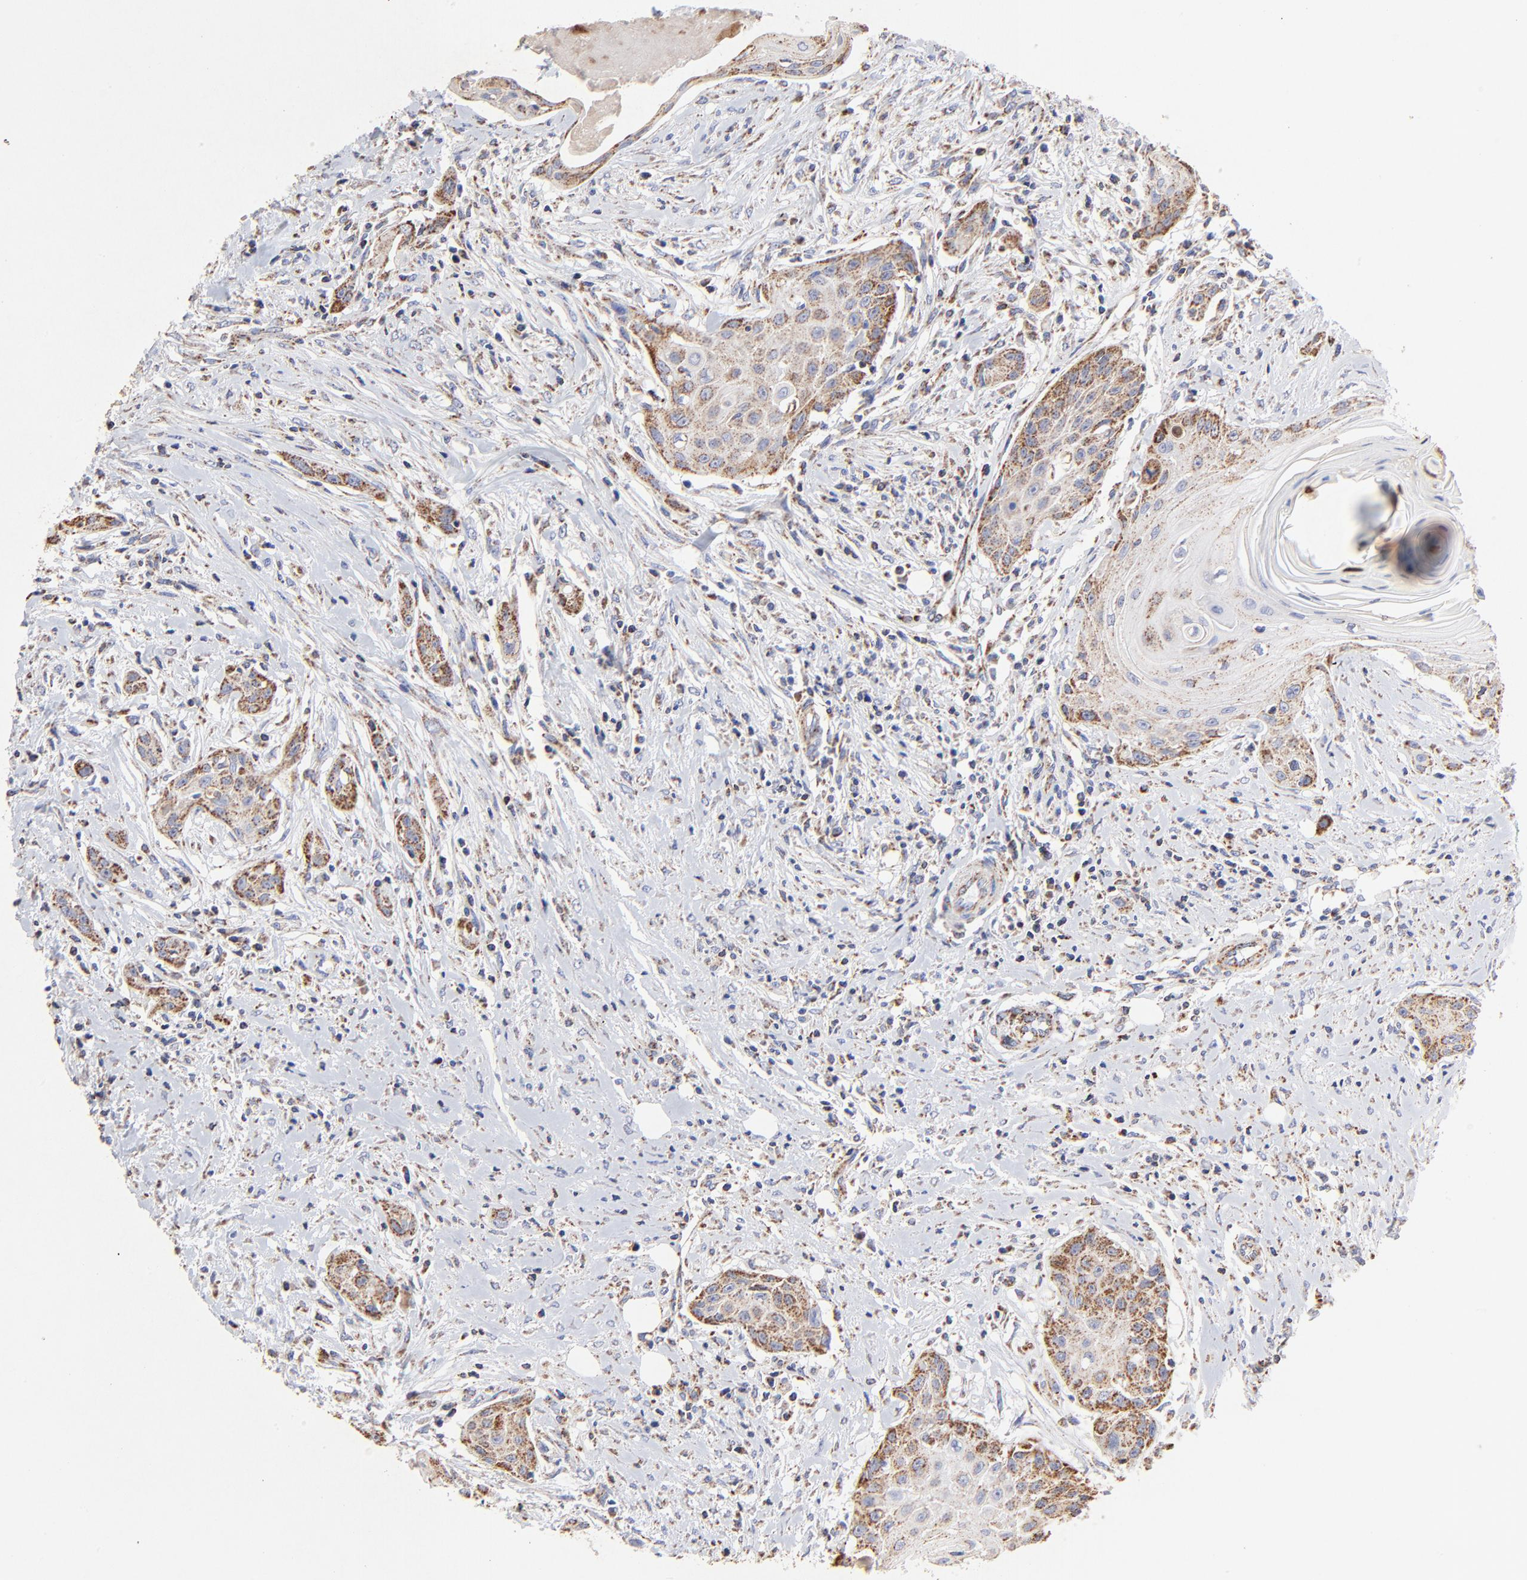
{"staining": {"intensity": "moderate", "quantity": ">75%", "location": "cytoplasmic/membranous"}, "tissue": "head and neck cancer", "cell_type": "Tumor cells", "image_type": "cancer", "snomed": [{"axis": "morphology", "description": "Squamous cell carcinoma, NOS"}, {"axis": "morphology", "description": "Squamous cell carcinoma, metastatic, NOS"}, {"axis": "topography", "description": "Lymph node"}, {"axis": "topography", "description": "Salivary gland"}, {"axis": "topography", "description": "Head-Neck"}], "caption": "High-magnification brightfield microscopy of head and neck cancer stained with DAB (brown) and counterstained with hematoxylin (blue). tumor cells exhibit moderate cytoplasmic/membranous expression is present in about>75% of cells.", "gene": "SSBP1", "patient": {"sex": "female", "age": 74}}